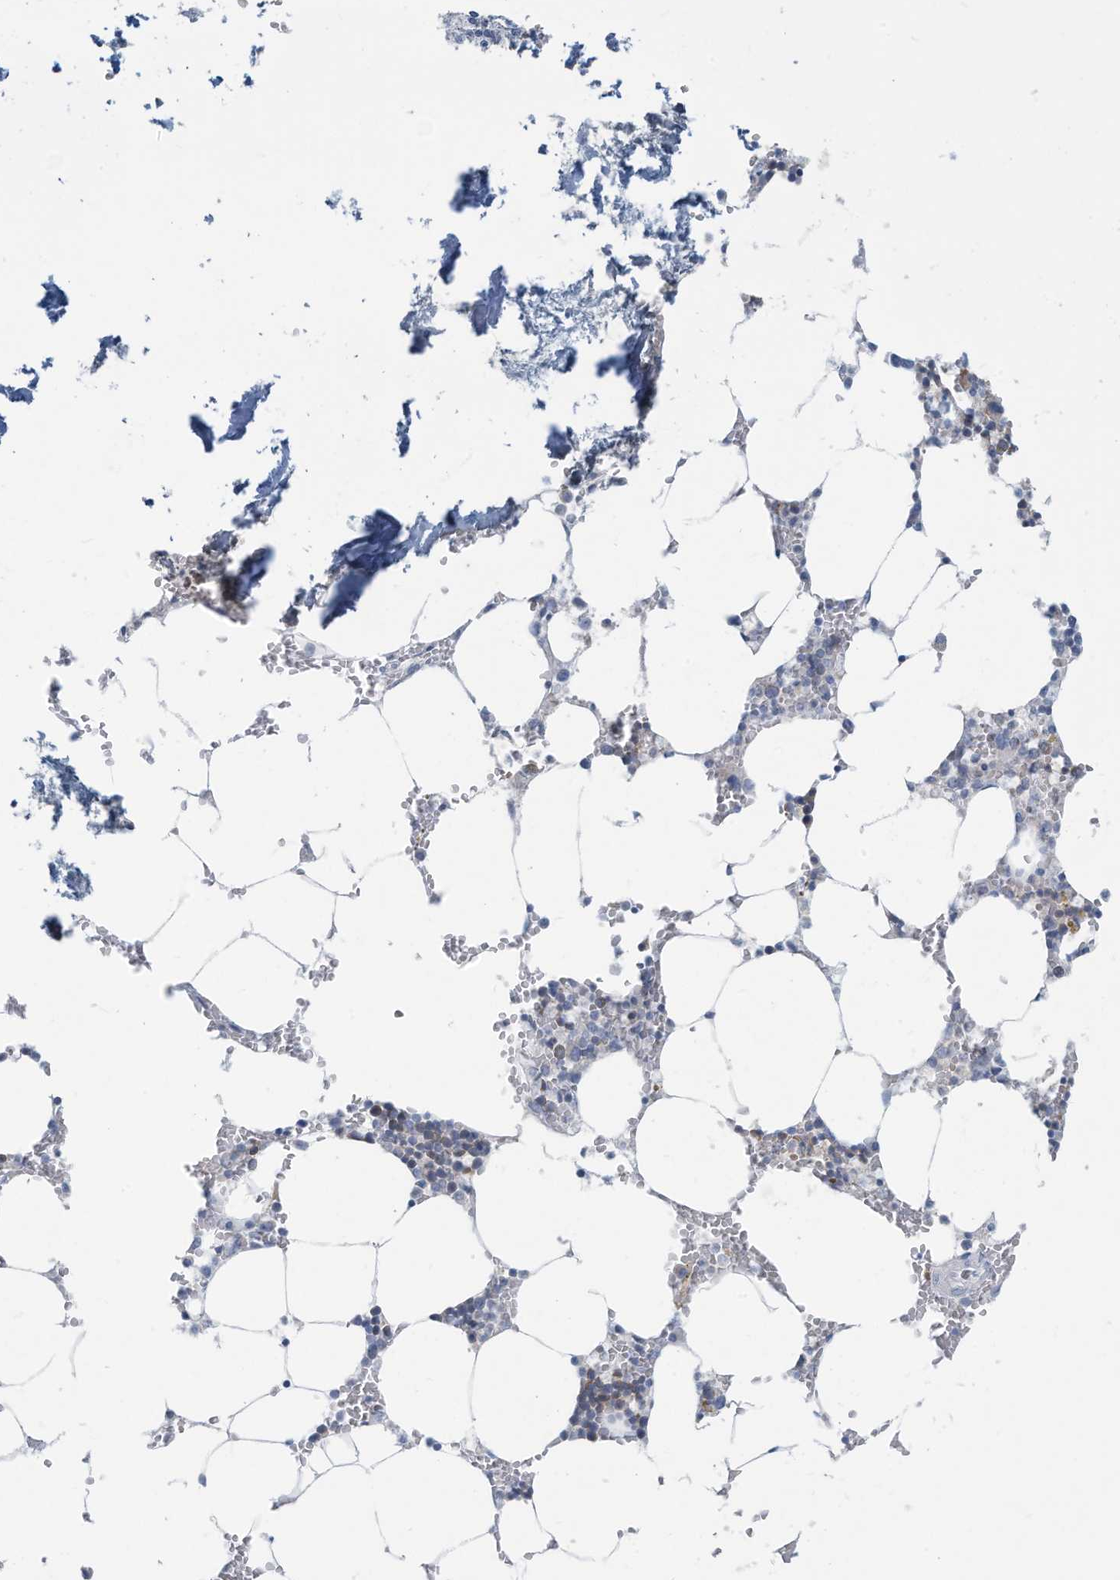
{"staining": {"intensity": "negative", "quantity": "none", "location": "none"}, "tissue": "bone marrow", "cell_type": "Hematopoietic cells", "image_type": "normal", "snomed": [{"axis": "morphology", "description": "Normal tissue, NOS"}, {"axis": "topography", "description": "Bone marrow"}], "caption": "A high-resolution micrograph shows immunohistochemistry staining of unremarkable bone marrow, which exhibits no significant expression in hematopoietic cells.", "gene": "ERI2", "patient": {"sex": "male", "age": 70}}